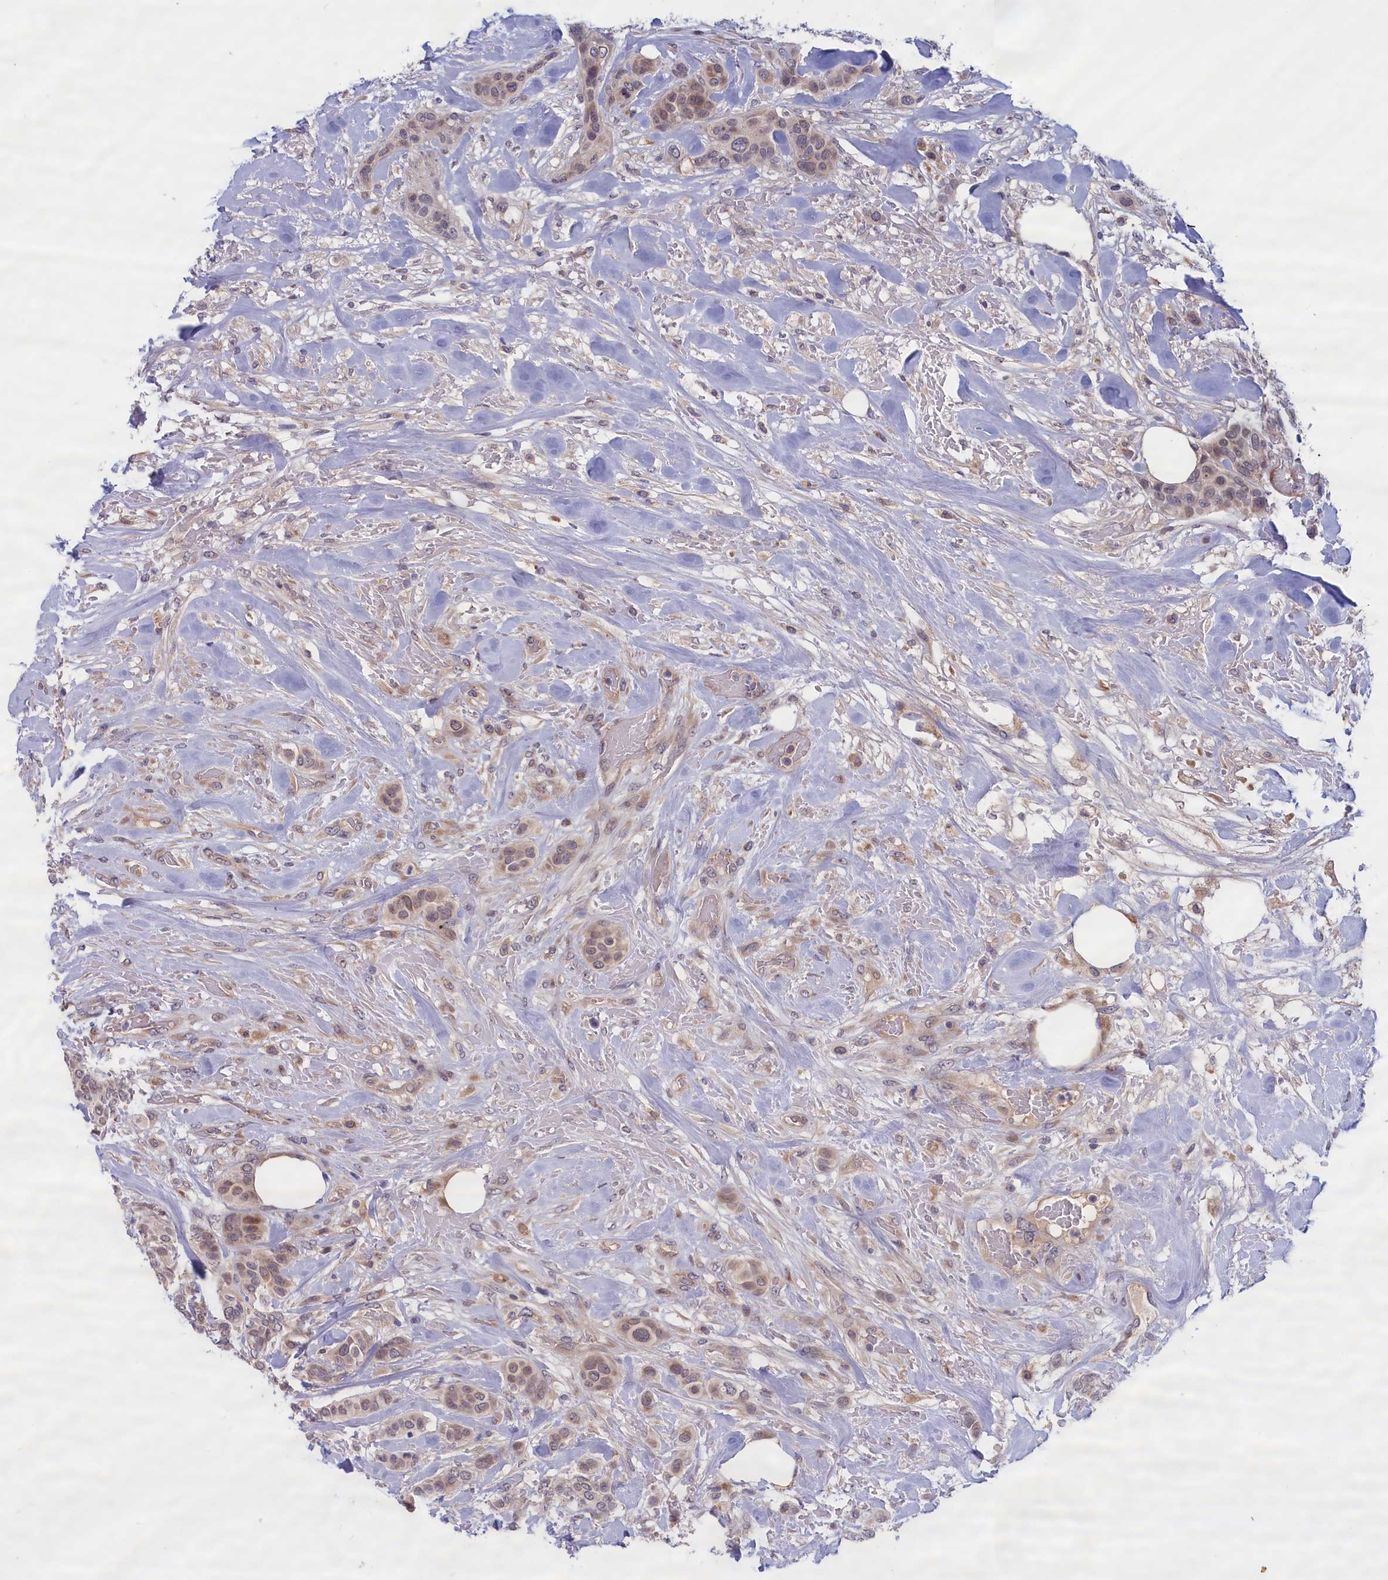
{"staining": {"intensity": "moderate", "quantity": "<25%", "location": "nuclear"}, "tissue": "breast cancer", "cell_type": "Tumor cells", "image_type": "cancer", "snomed": [{"axis": "morphology", "description": "Lobular carcinoma"}, {"axis": "topography", "description": "Breast"}], "caption": "Lobular carcinoma (breast) stained with immunohistochemistry shows moderate nuclear expression in about <25% of tumor cells. (brown staining indicates protein expression, while blue staining denotes nuclei).", "gene": "IGFALS", "patient": {"sex": "female", "age": 51}}